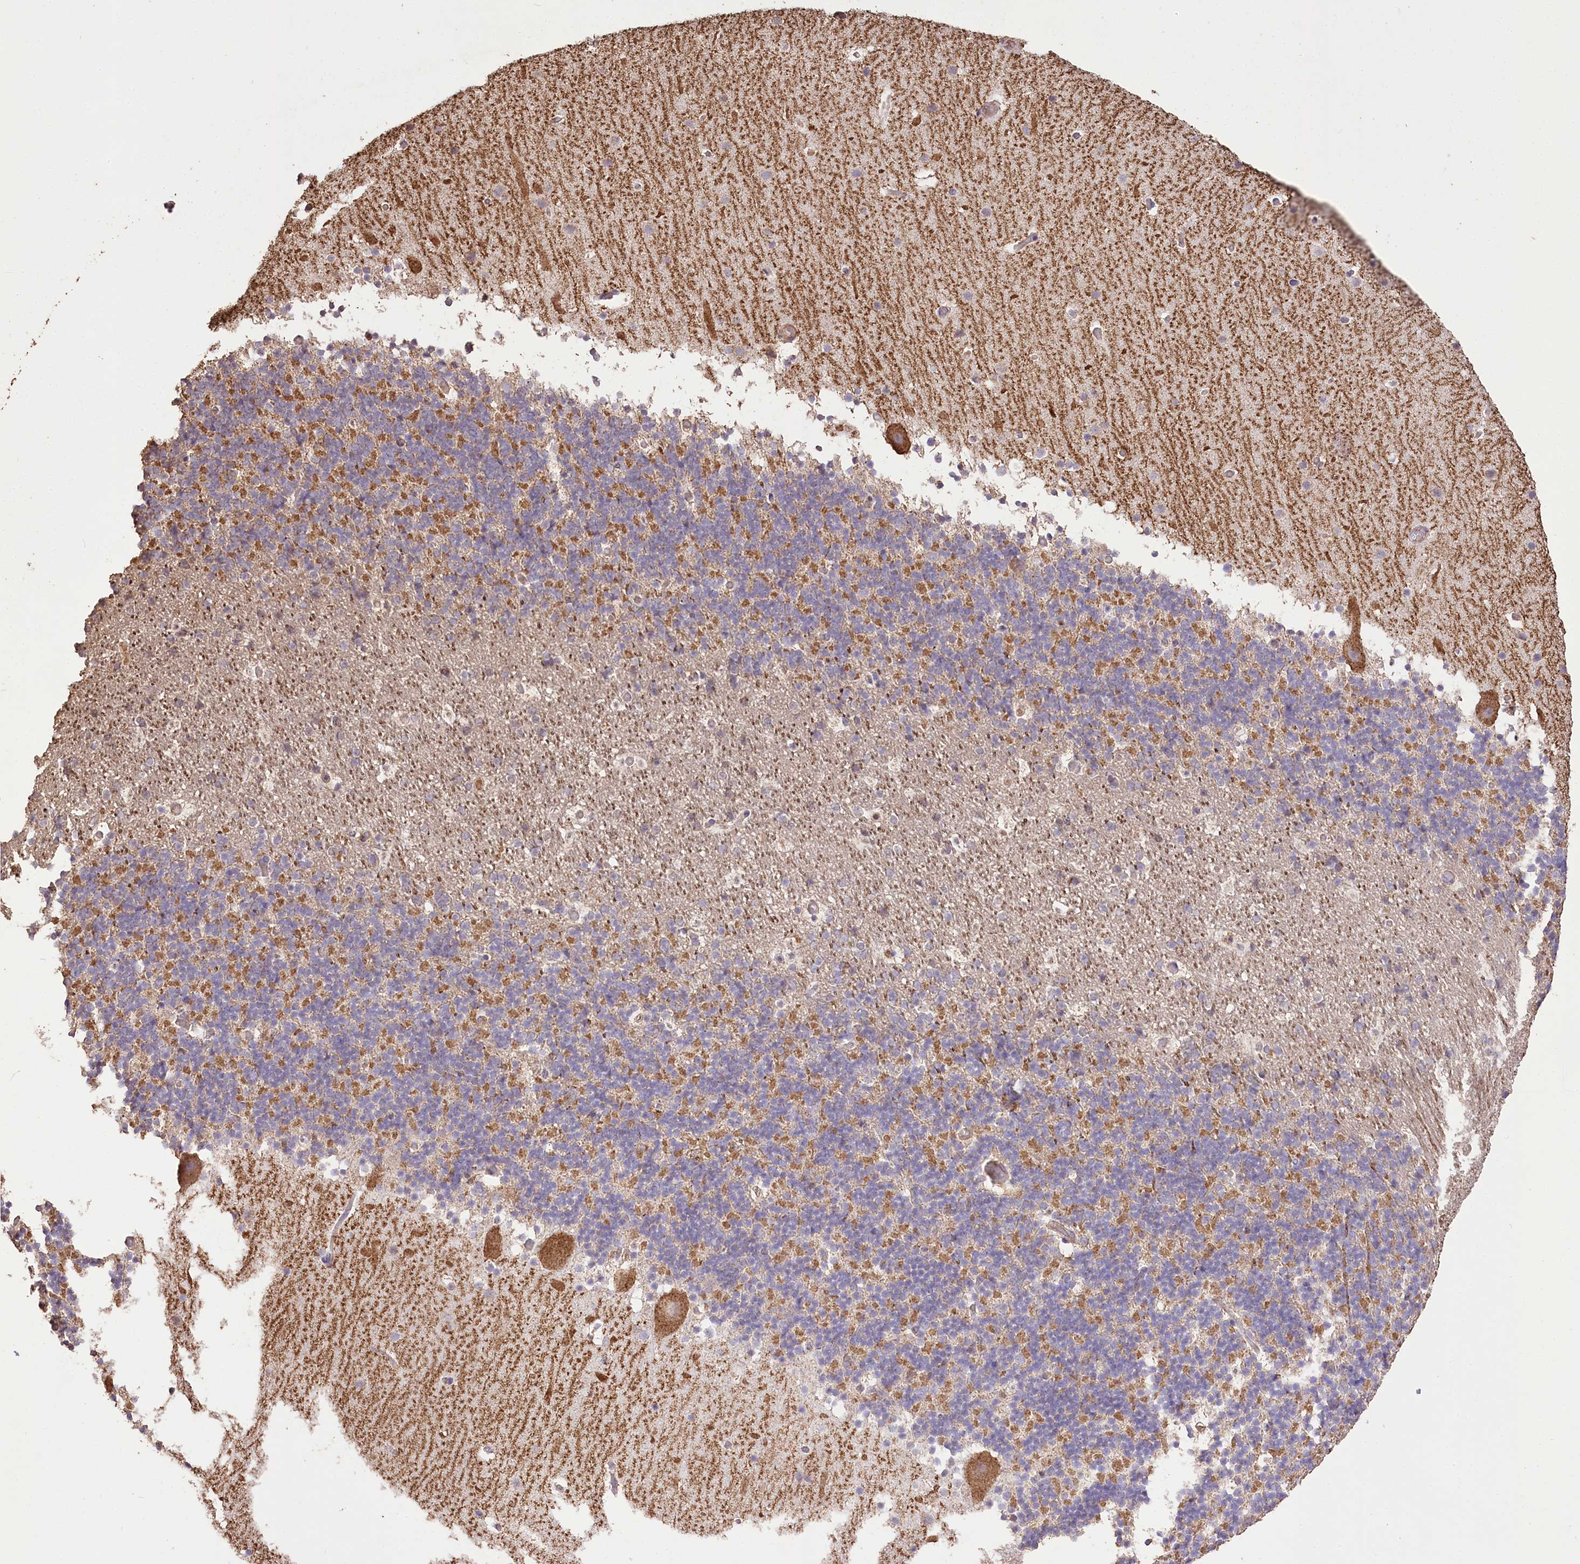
{"staining": {"intensity": "moderate", "quantity": "25%-75%", "location": "cytoplasmic/membranous"}, "tissue": "cerebellum", "cell_type": "Cells in granular layer", "image_type": "normal", "snomed": [{"axis": "morphology", "description": "Normal tissue, NOS"}, {"axis": "topography", "description": "Cerebellum"}], "caption": "The histopathology image displays immunohistochemical staining of benign cerebellum. There is moderate cytoplasmic/membranous expression is present in about 25%-75% of cells in granular layer. (DAB (3,3'-diaminobenzidine) IHC, brown staining for protein, blue staining for nuclei).", "gene": "IREB2", "patient": {"sex": "male", "age": 57}}